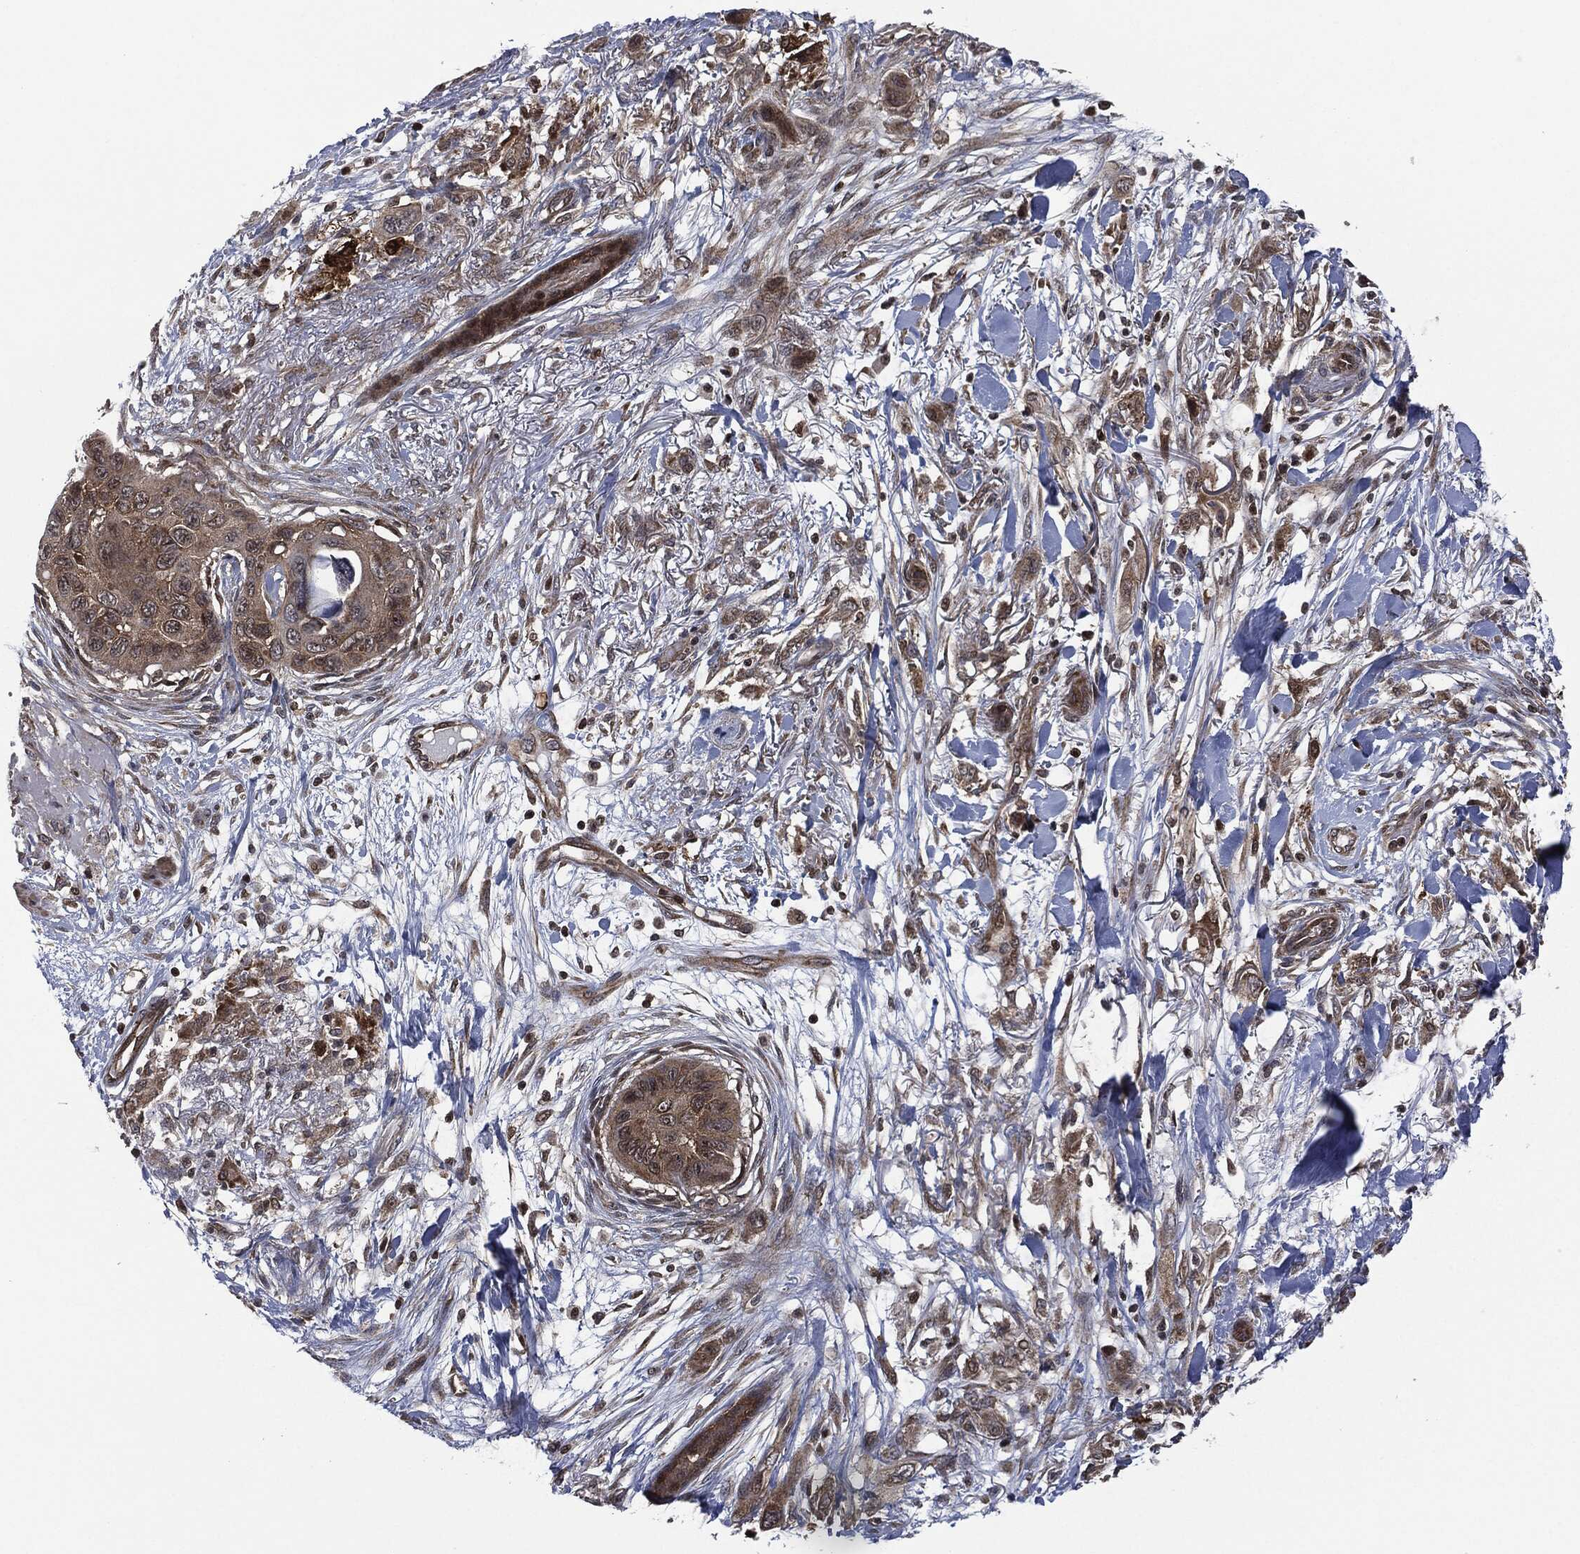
{"staining": {"intensity": "moderate", "quantity": ">75%", "location": "cytoplasmic/membranous"}, "tissue": "skin cancer", "cell_type": "Tumor cells", "image_type": "cancer", "snomed": [{"axis": "morphology", "description": "Squamous cell carcinoma, NOS"}, {"axis": "topography", "description": "Skin"}], "caption": "Skin cancer stained for a protein demonstrates moderate cytoplasmic/membranous positivity in tumor cells.", "gene": "HRAS", "patient": {"sex": "male", "age": 79}}